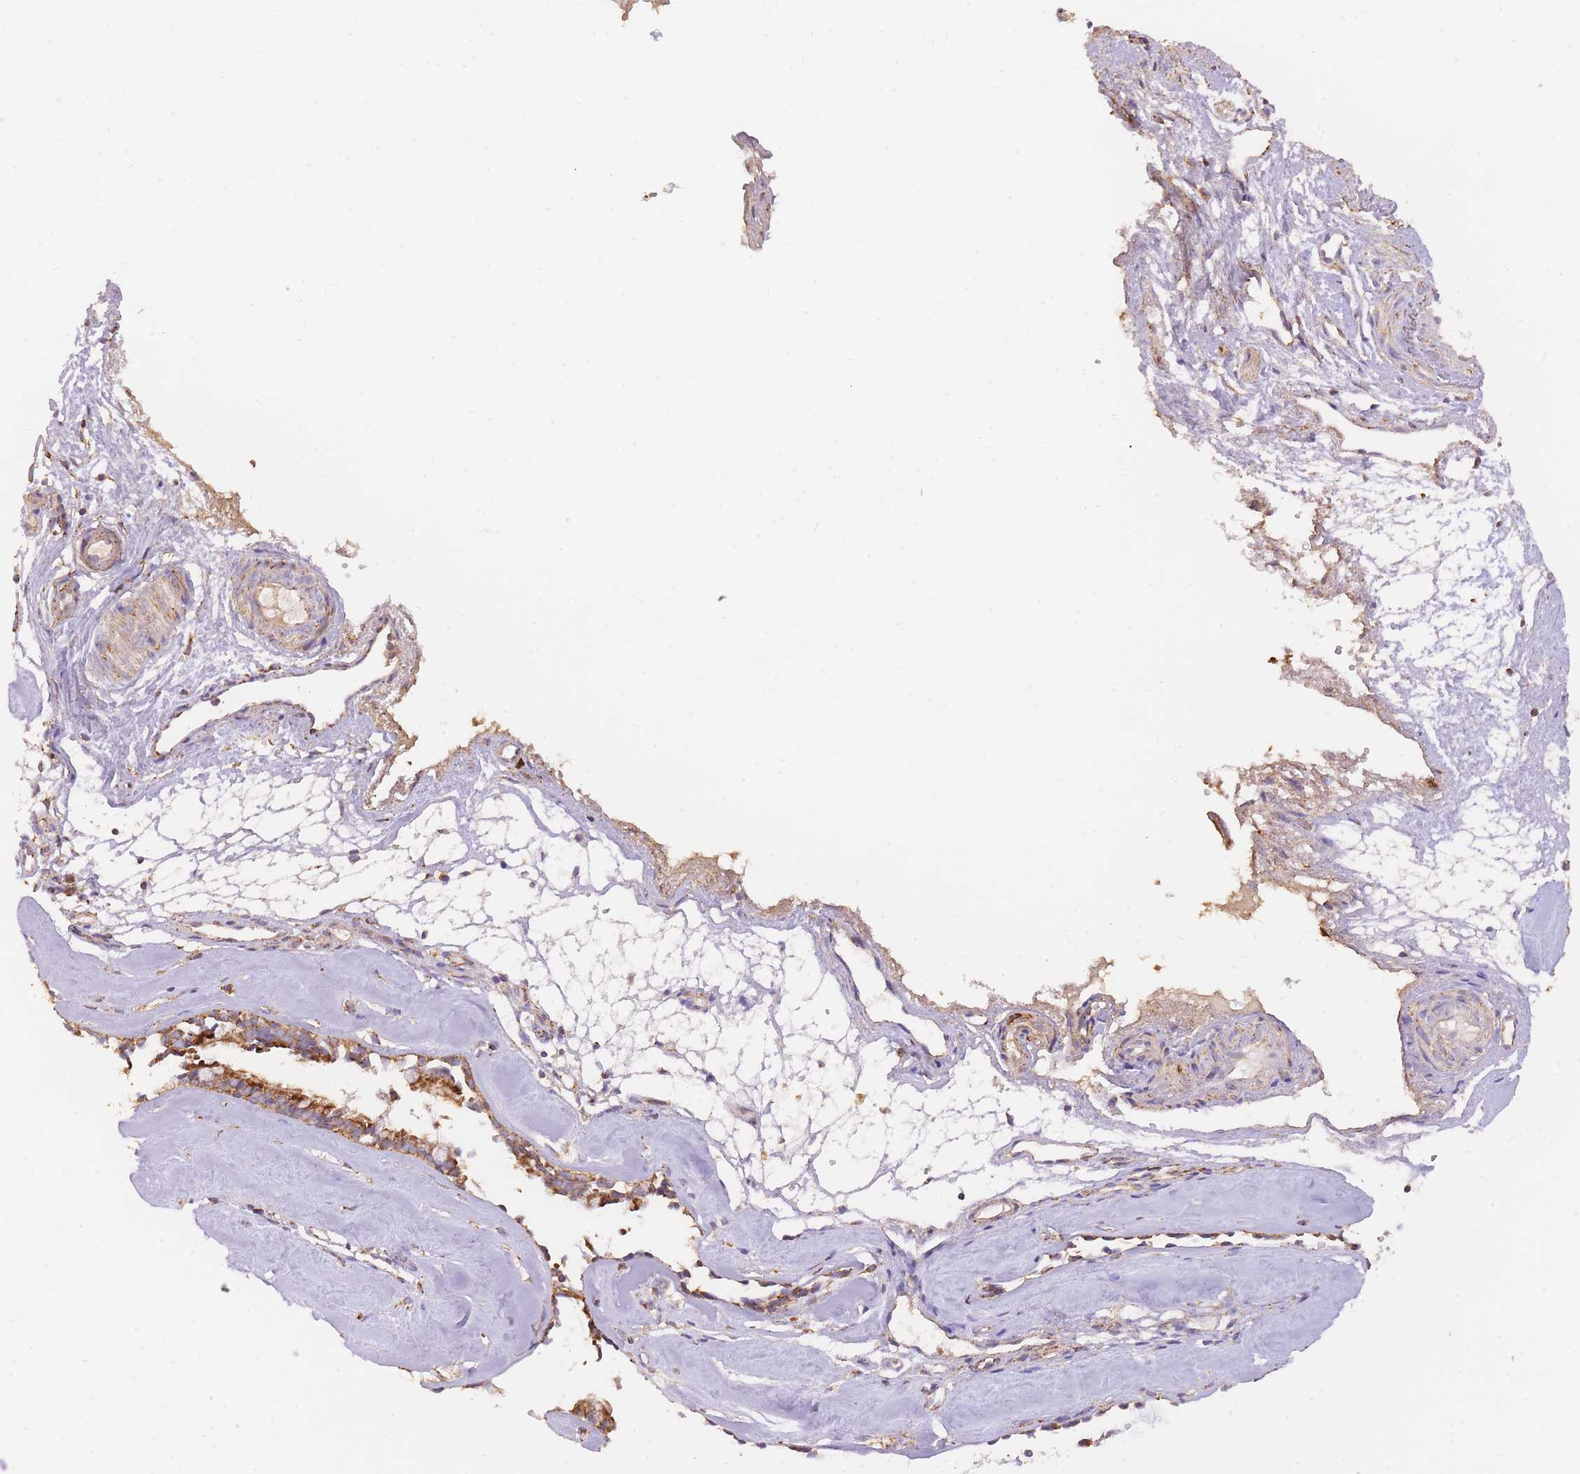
{"staining": {"intensity": "strong", "quantity": ">75%", "location": "cytoplasmic/membranous"}, "tissue": "nasopharynx", "cell_type": "Respiratory epithelial cells", "image_type": "normal", "snomed": [{"axis": "morphology", "description": "Normal tissue, NOS"}, {"axis": "topography", "description": "Nasopharynx"}], "caption": "An immunohistochemistry micrograph of normal tissue is shown. Protein staining in brown labels strong cytoplasmic/membranous positivity in nasopharynx within respiratory epithelial cells.", "gene": "PREP", "patient": {"sex": "male", "age": 65}}